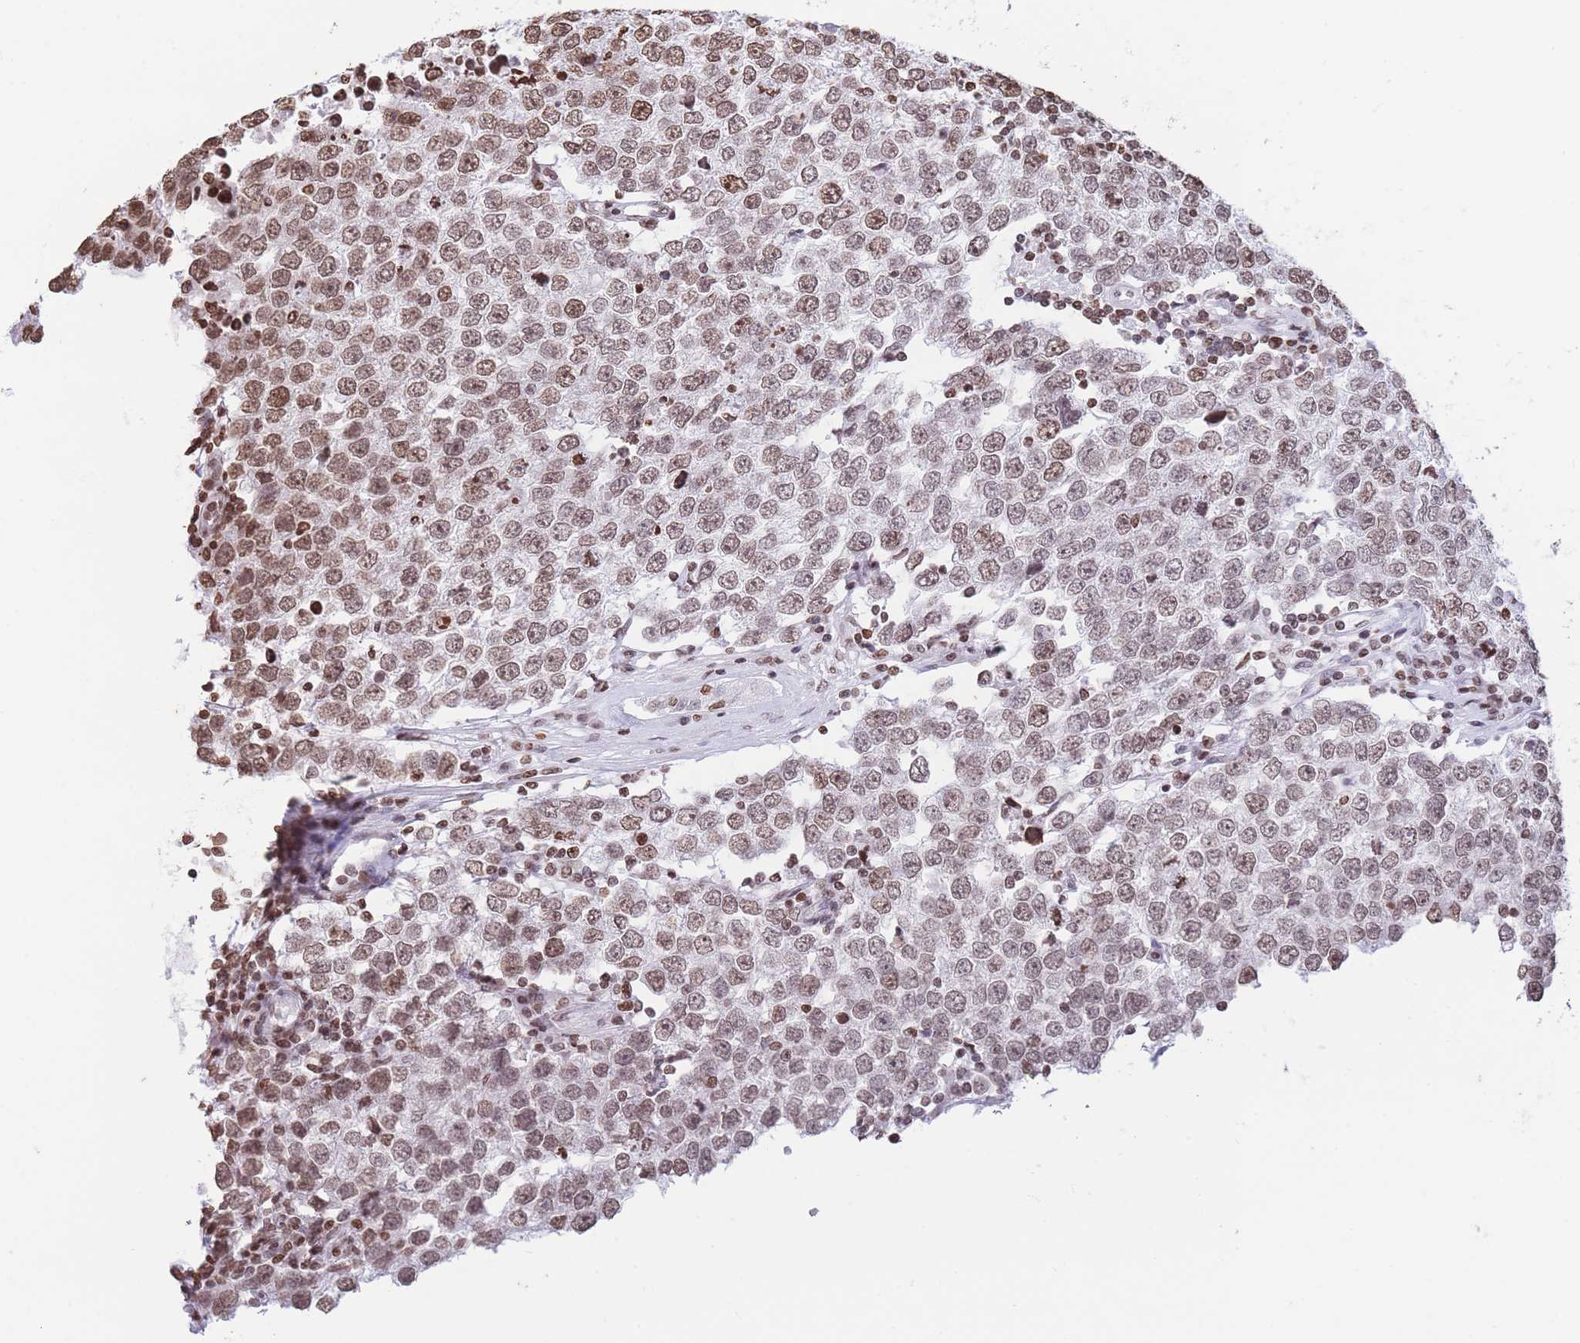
{"staining": {"intensity": "moderate", "quantity": ">75%", "location": "nuclear"}, "tissue": "testis cancer", "cell_type": "Tumor cells", "image_type": "cancer", "snomed": [{"axis": "morphology", "description": "Seminoma, NOS"}, {"axis": "morphology", "description": "Carcinoma, Embryonal, NOS"}, {"axis": "topography", "description": "Testis"}], "caption": "A histopathology image of human testis cancer stained for a protein displays moderate nuclear brown staining in tumor cells.", "gene": "H2BC11", "patient": {"sex": "male", "age": 28}}